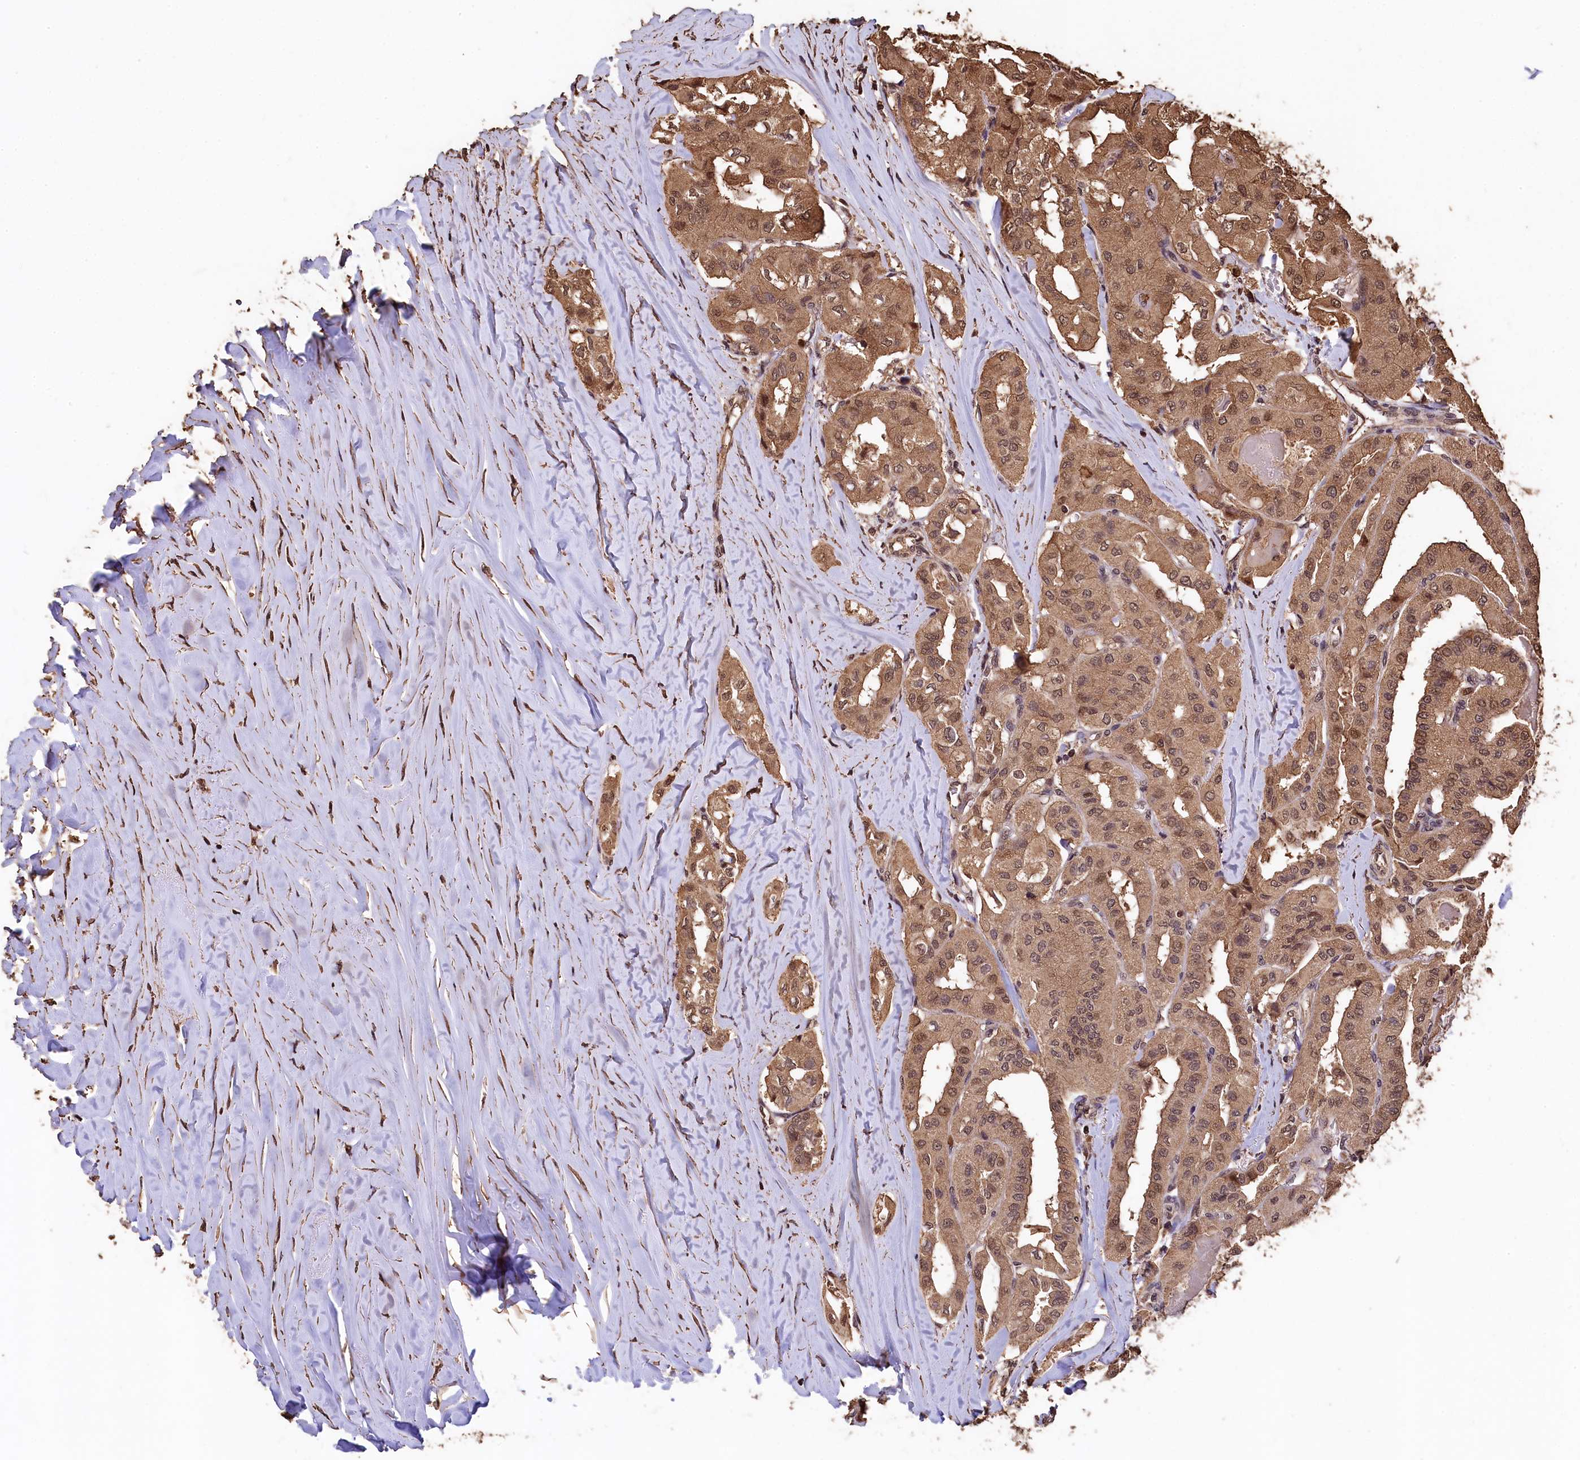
{"staining": {"intensity": "moderate", "quantity": ">75%", "location": "cytoplasmic/membranous,nuclear"}, "tissue": "thyroid cancer", "cell_type": "Tumor cells", "image_type": "cancer", "snomed": [{"axis": "morphology", "description": "Papillary adenocarcinoma, NOS"}, {"axis": "topography", "description": "Thyroid gland"}], "caption": "Immunohistochemical staining of thyroid cancer (papillary adenocarcinoma) displays medium levels of moderate cytoplasmic/membranous and nuclear protein expression in approximately >75% of tumor cells. (DAB IHC with brightfield microscopy, high magnification).", "gene": "CEP57L1", "patient": {"sex": "female", "age": 59}}